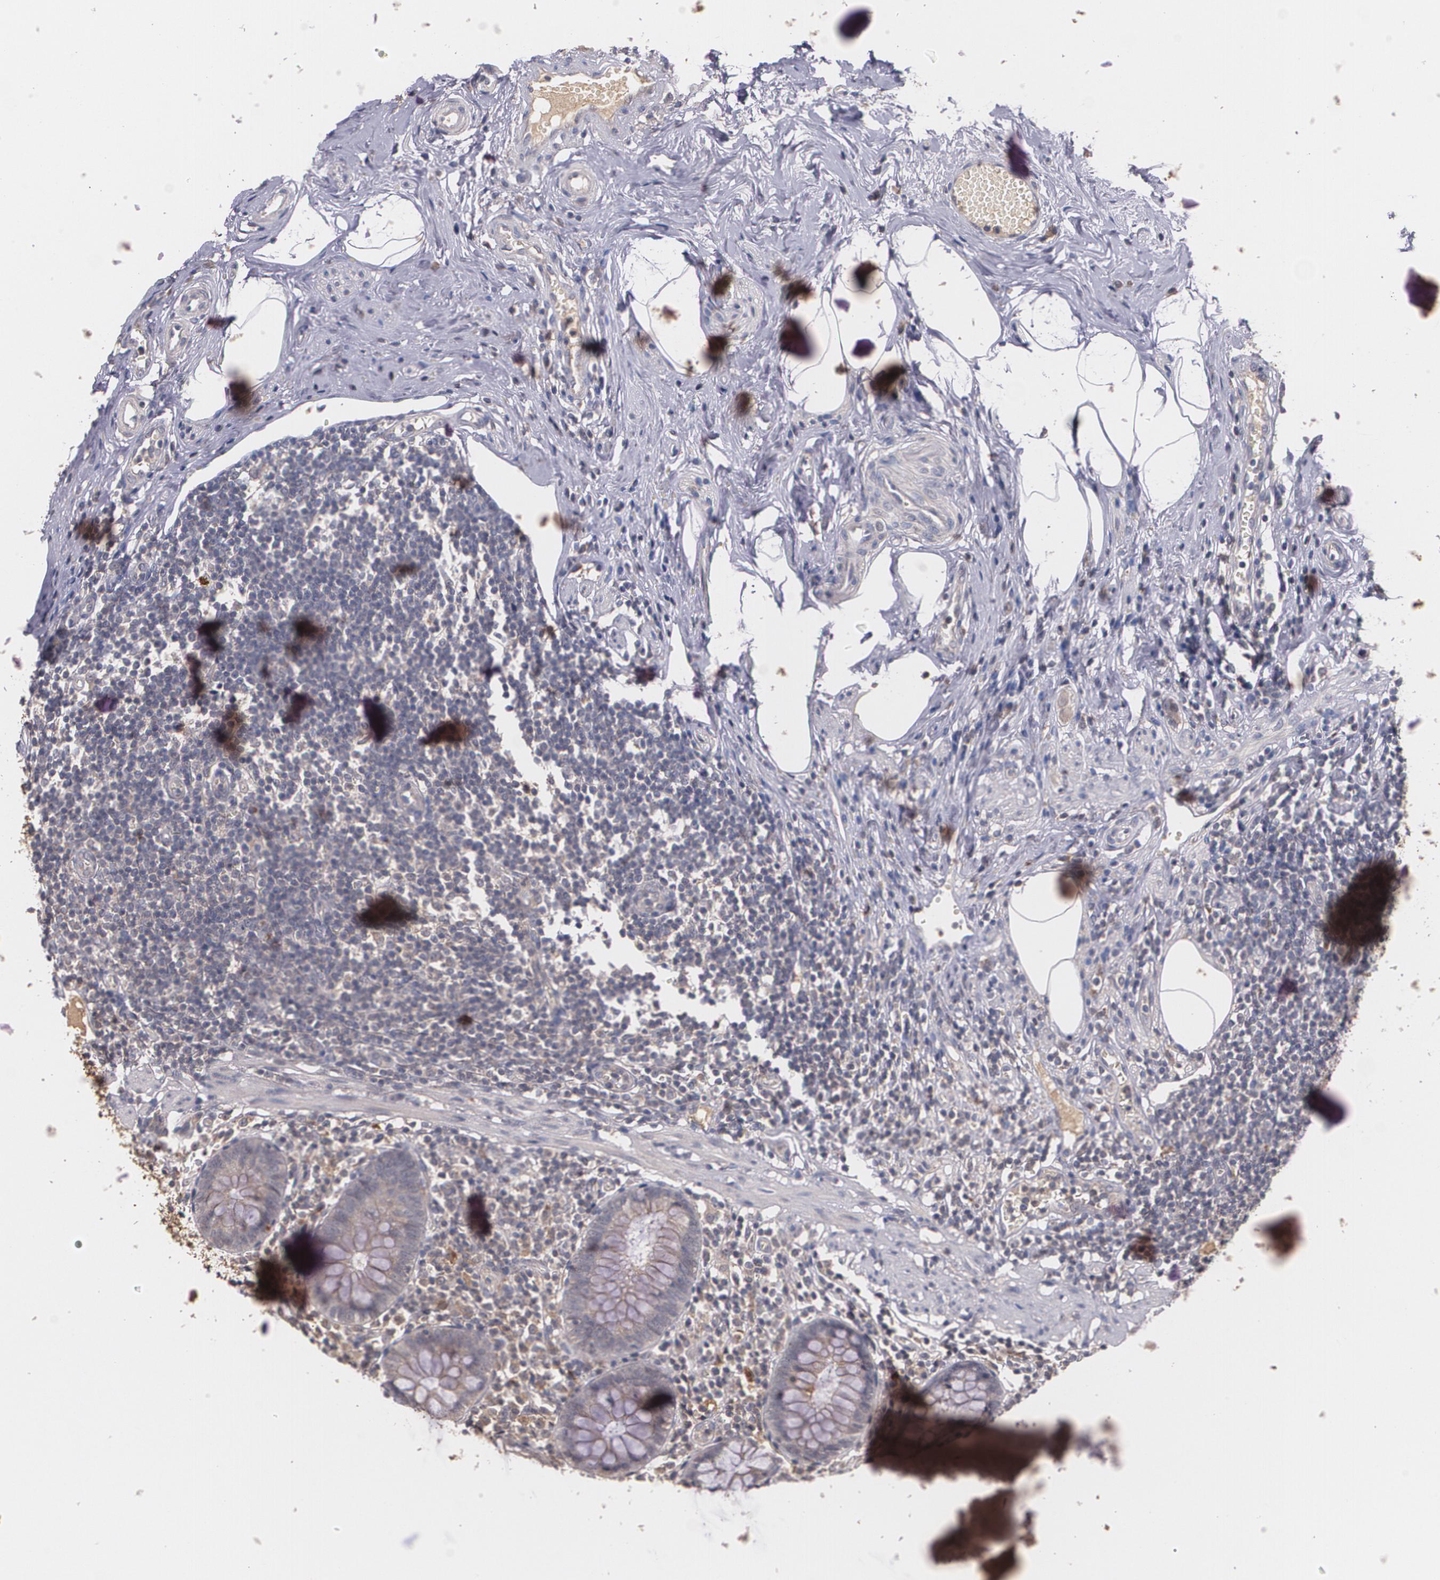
{"staining": {"intensity": "moderate", "quantity": "25%-75%", "location": "cytoplasmic/membranous"}, "tissue": "appendix", "cell_type": "Glandular cells", "image_type": "normal", "snomed": [{"axis": "morphology", "description": "Normal tissue, NOS"}, {"axis": "topography", "description": "Appendix"}], "caption": "High-magnification brightfield microscopy of benign appendix stained with DAB (brown) and counterstained with hematoxylin (blue). glandular cells exhibit moderate cytoplasmic/membranous positivity is present in approximately25%-75% of cells.", "gene": "IFNGR2", "patient": {"sex": "male", "age": 38}}